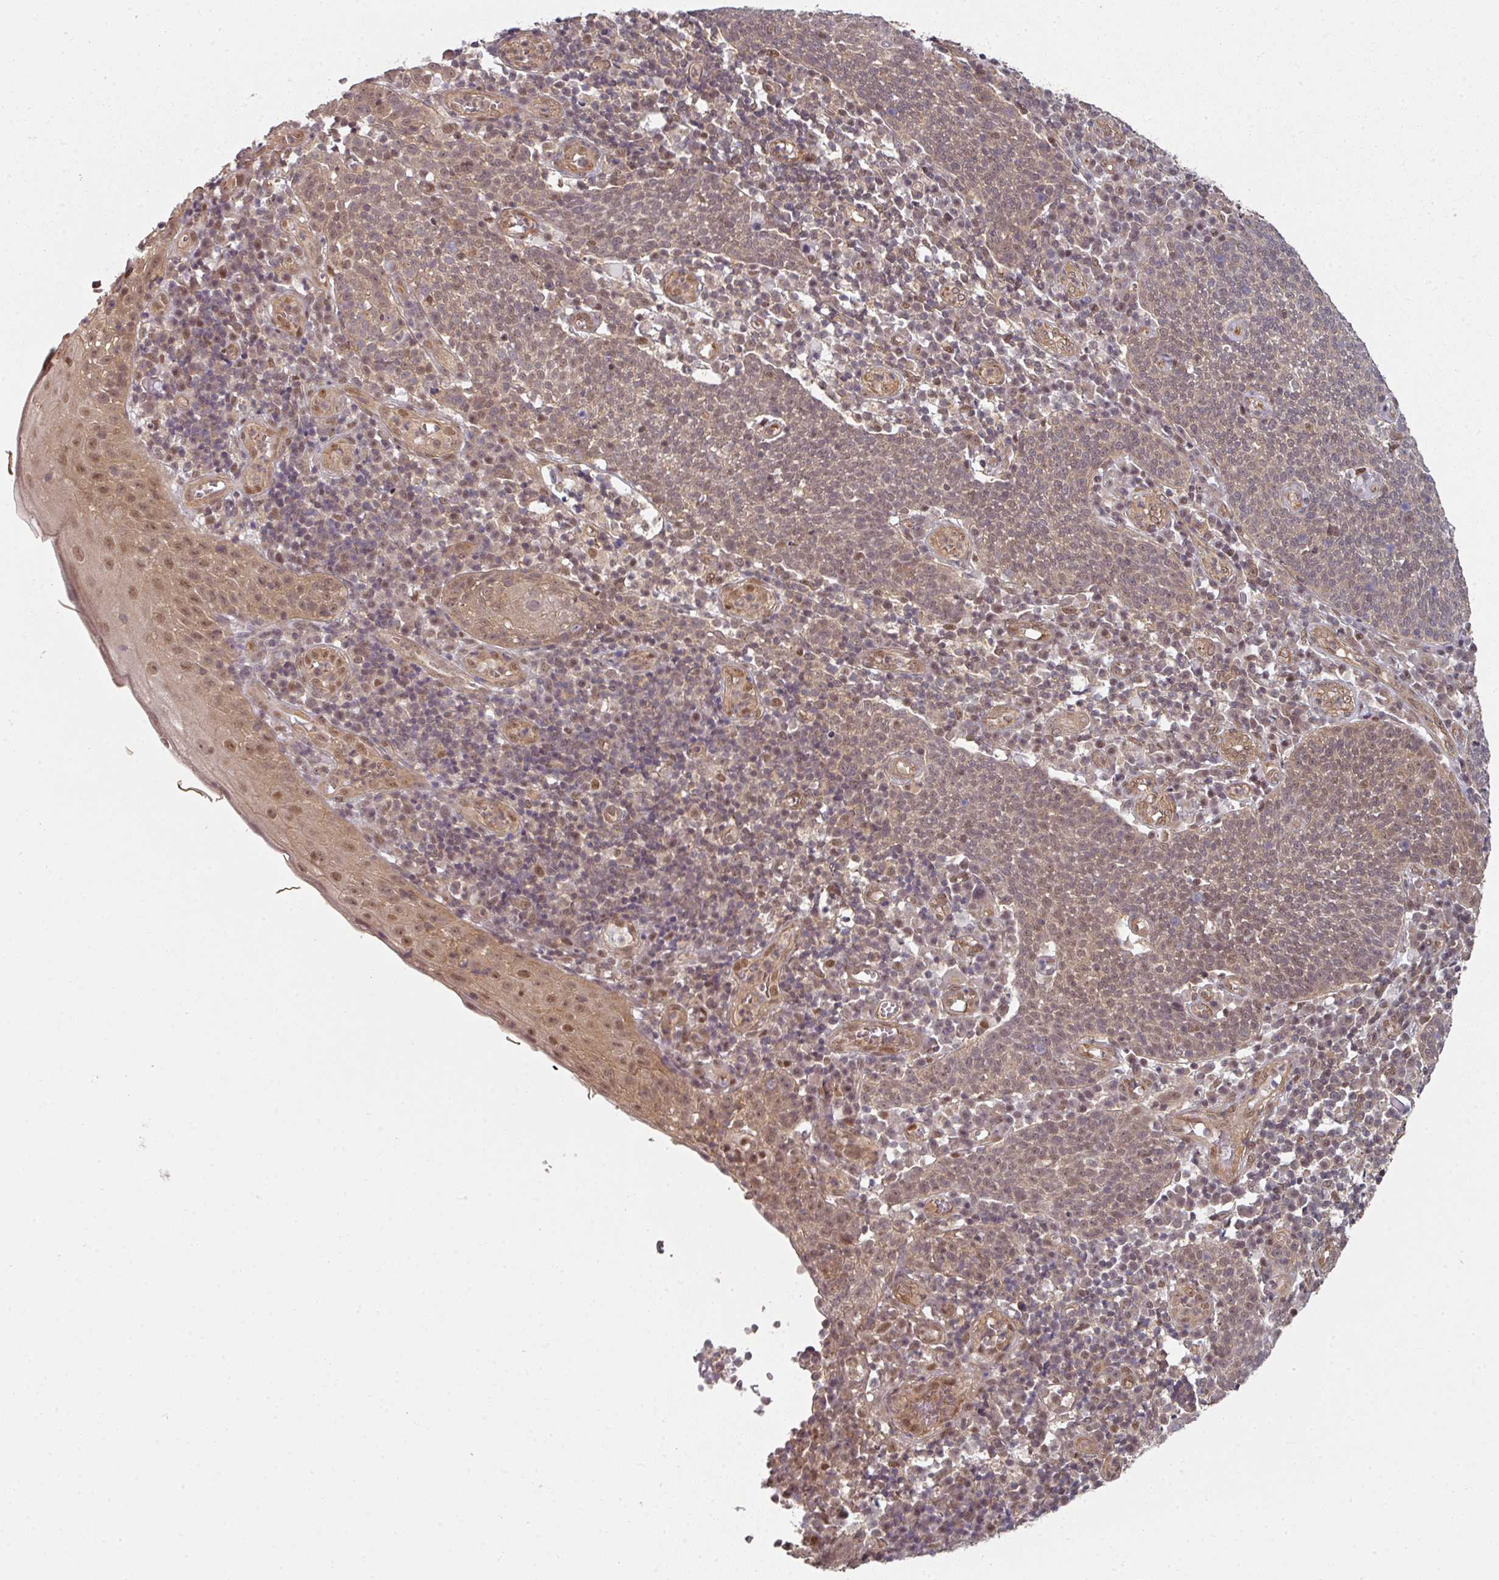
{"staining": {"intensity": "weak", "quantity": "25%-75%", "location": "nuclear"}, "tissue": "cervical cancer", "cell_type": "Tumor cells", "image_type": "cancer", "snomed": [{"axis": "morphology", "description": "Squamous cell carcinoma, NOS"}, {"axis": "topography", "description": "Cervix"}], "caption": "IHC of human cervical cancer reveals low levels of weak nuclear expression in approximately 25%-75% of tumor cells.", "gene": "PSME3IP1", "patient": {"sex": "female", "age": 34}}